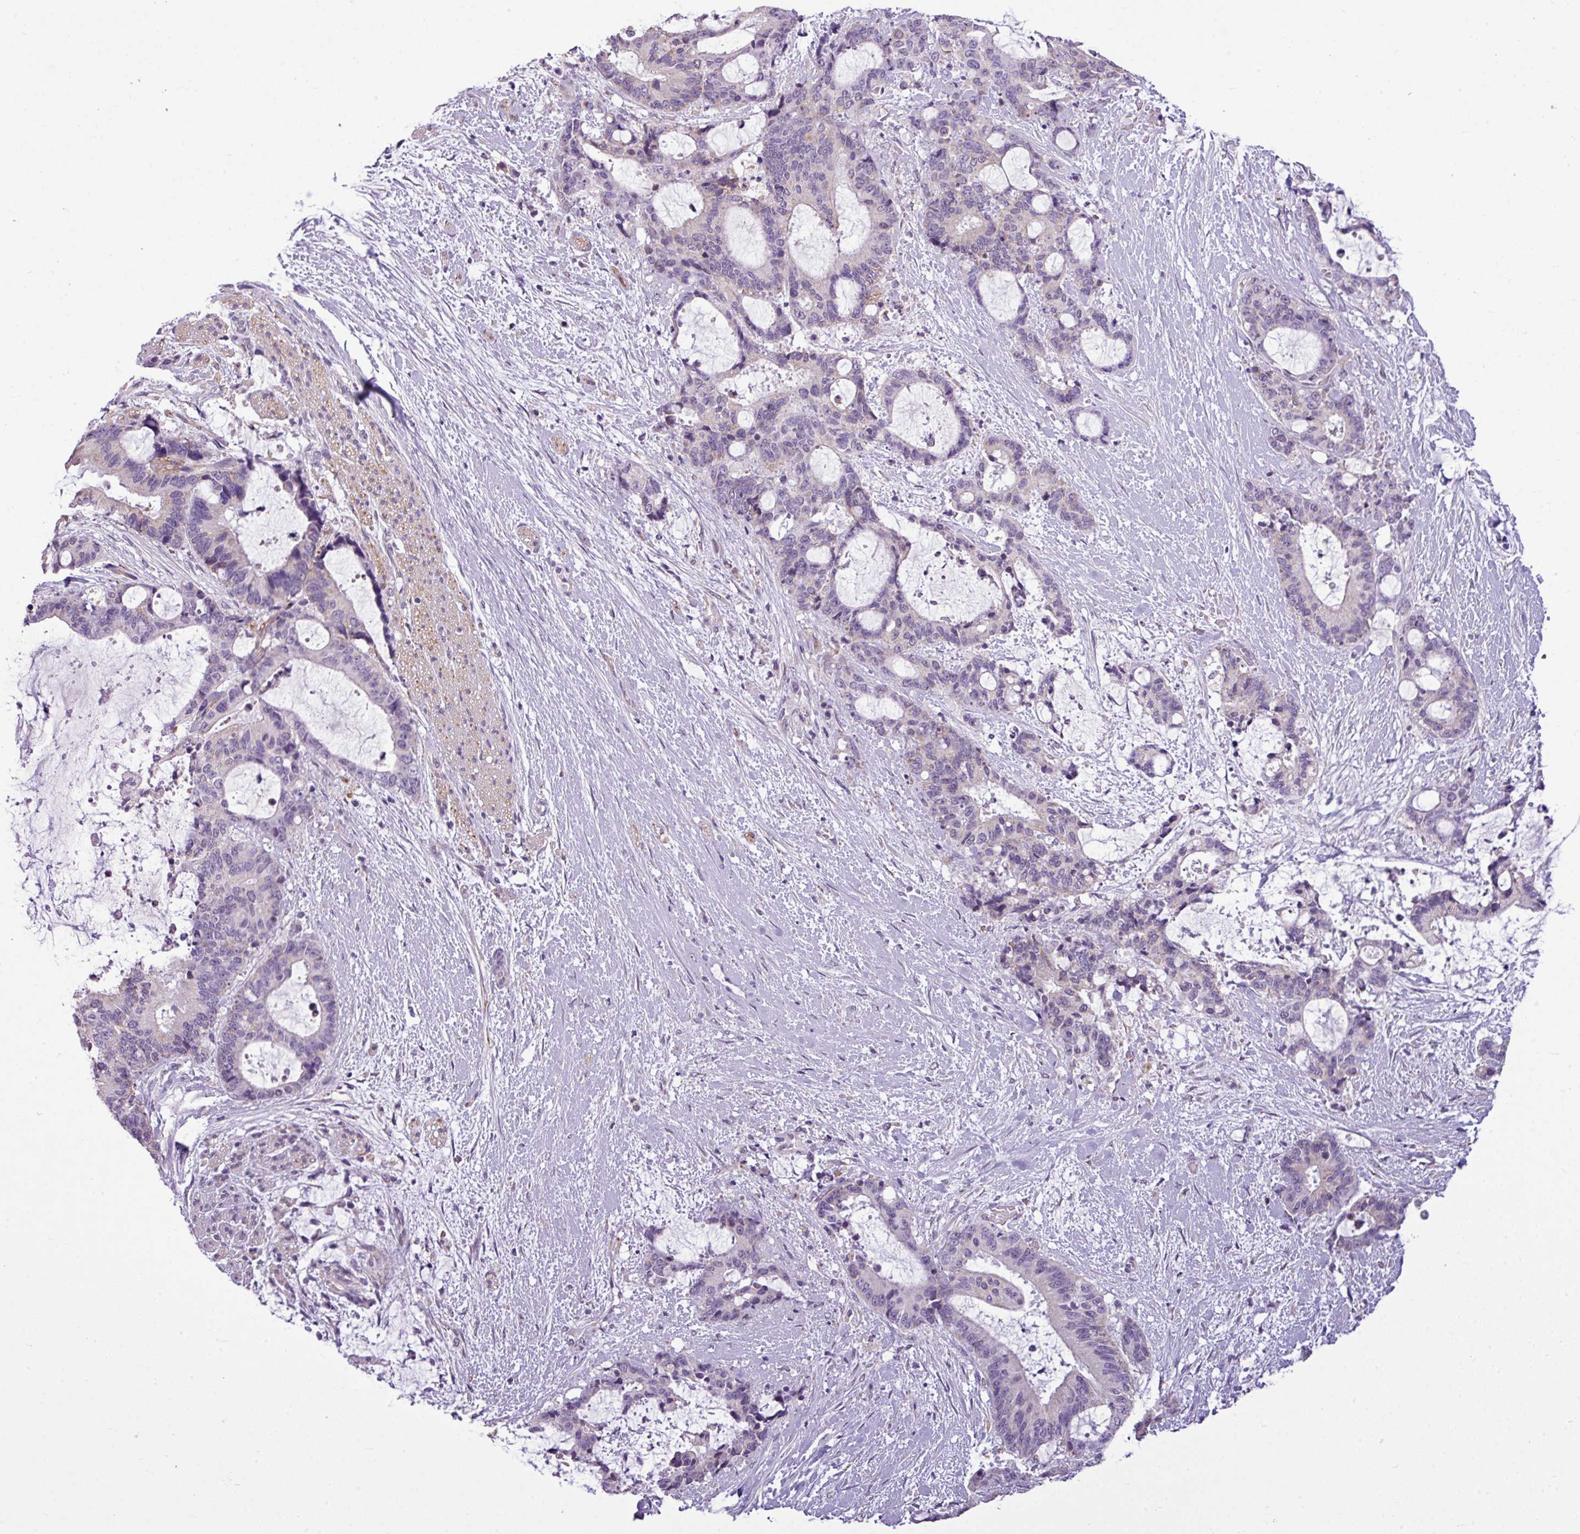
{"staining": {"intensity": "negative", "quantity": "none", "location": "none"}, "tissue": "liver cancer", "cell_type": "Tumor cells", "image_type": "cancer", "snomed": [{"axis": "morphology", "description": "Normal tissue, NOS"}, {"axis": "morphology", "description": "Cholangiocarcinoma"}, {"axis": "topography", "description": "Liver"}, {"axis": "topography", "description": "Peripheral nerve tissue"}], "caption": "A high-resolution photomicrograph shows immunohistochemistry (IHC) staining of liver cholangiocarcinoma, which exhibits no significant expression in tumor cells.", "gene": "ALDH2", "patient": {"sex": "female", "age": 73}}